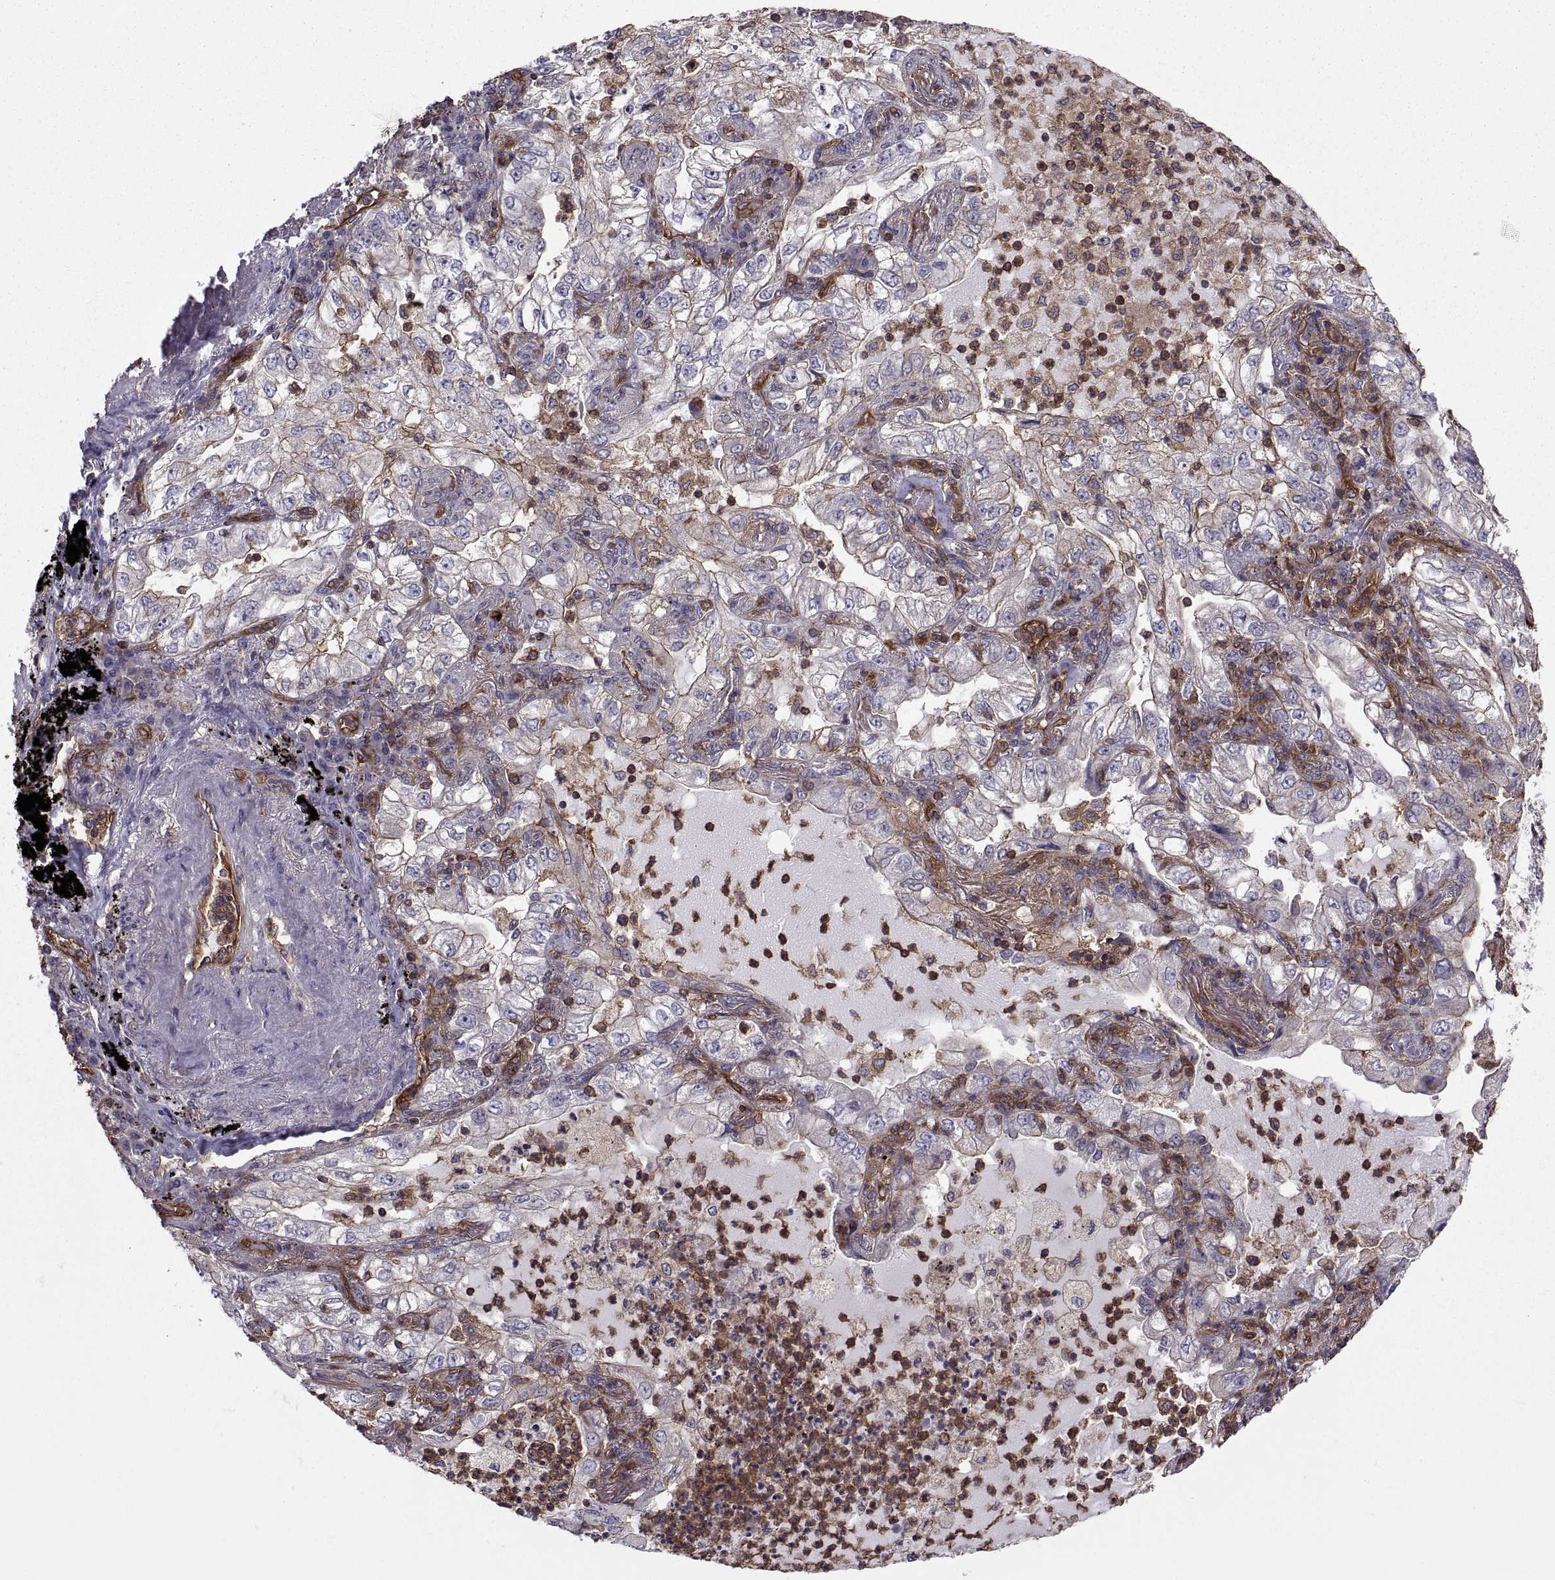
{"staining": {"intensity": "moderate", "quantity": "25%-75%", "location": "cytoplasmic/membranous"}, "tissue": "lung cancer", "cell_type": "Tumor cells", "image_type": "cancer", "snomed": [{"axis": "morphology", "description": "Adenocarcinoma, NOS"}, {"axis": "topography", "description": "Lung"}], "caption": "The micrograph reveals immunohistochemical staining of lung cancer. There is moderate cytoplasmic/membranous positivity is seen in about 25%-75% of tumor cells.", "gene": "MYH9", "patient": {"sex": "female", "age": 73}}